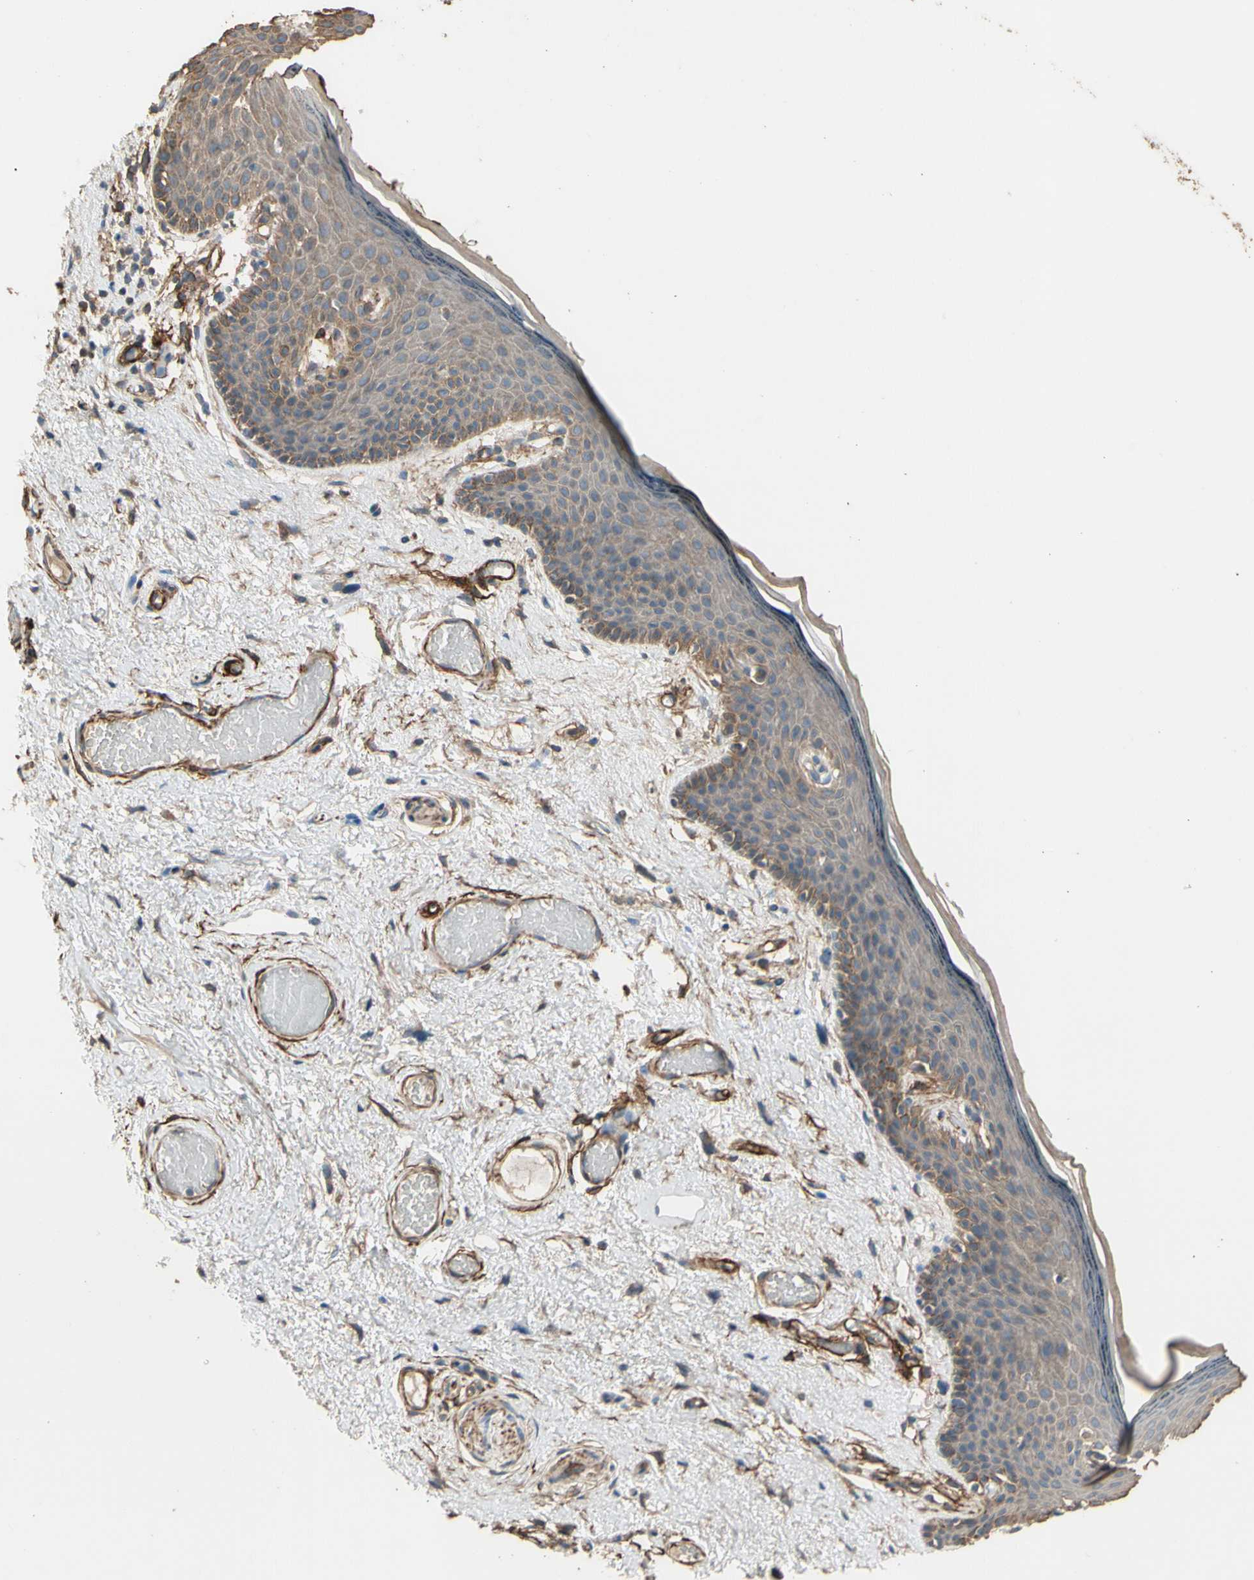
{"staining": {"intensity": "moderate", "quantity": ">75%", "location": "cytoplasmic/membranous"}, "tissue": "skin", "cell_type": "Epidermal cells", "image_type": "normal", "snomed": [{"axis": "morphology", "description": "Normal tissue, NOS"}, {"axis": "topography", "description": "Vulva"}], "caption": "This micrograph shows IHC staining of normal human skin, with medium moderate cytoplasmic/membranous positivity in approximately >75% of epidermal cells.", "gene": "SUSD2", "patient": {"sex": "female", "age": 54}}